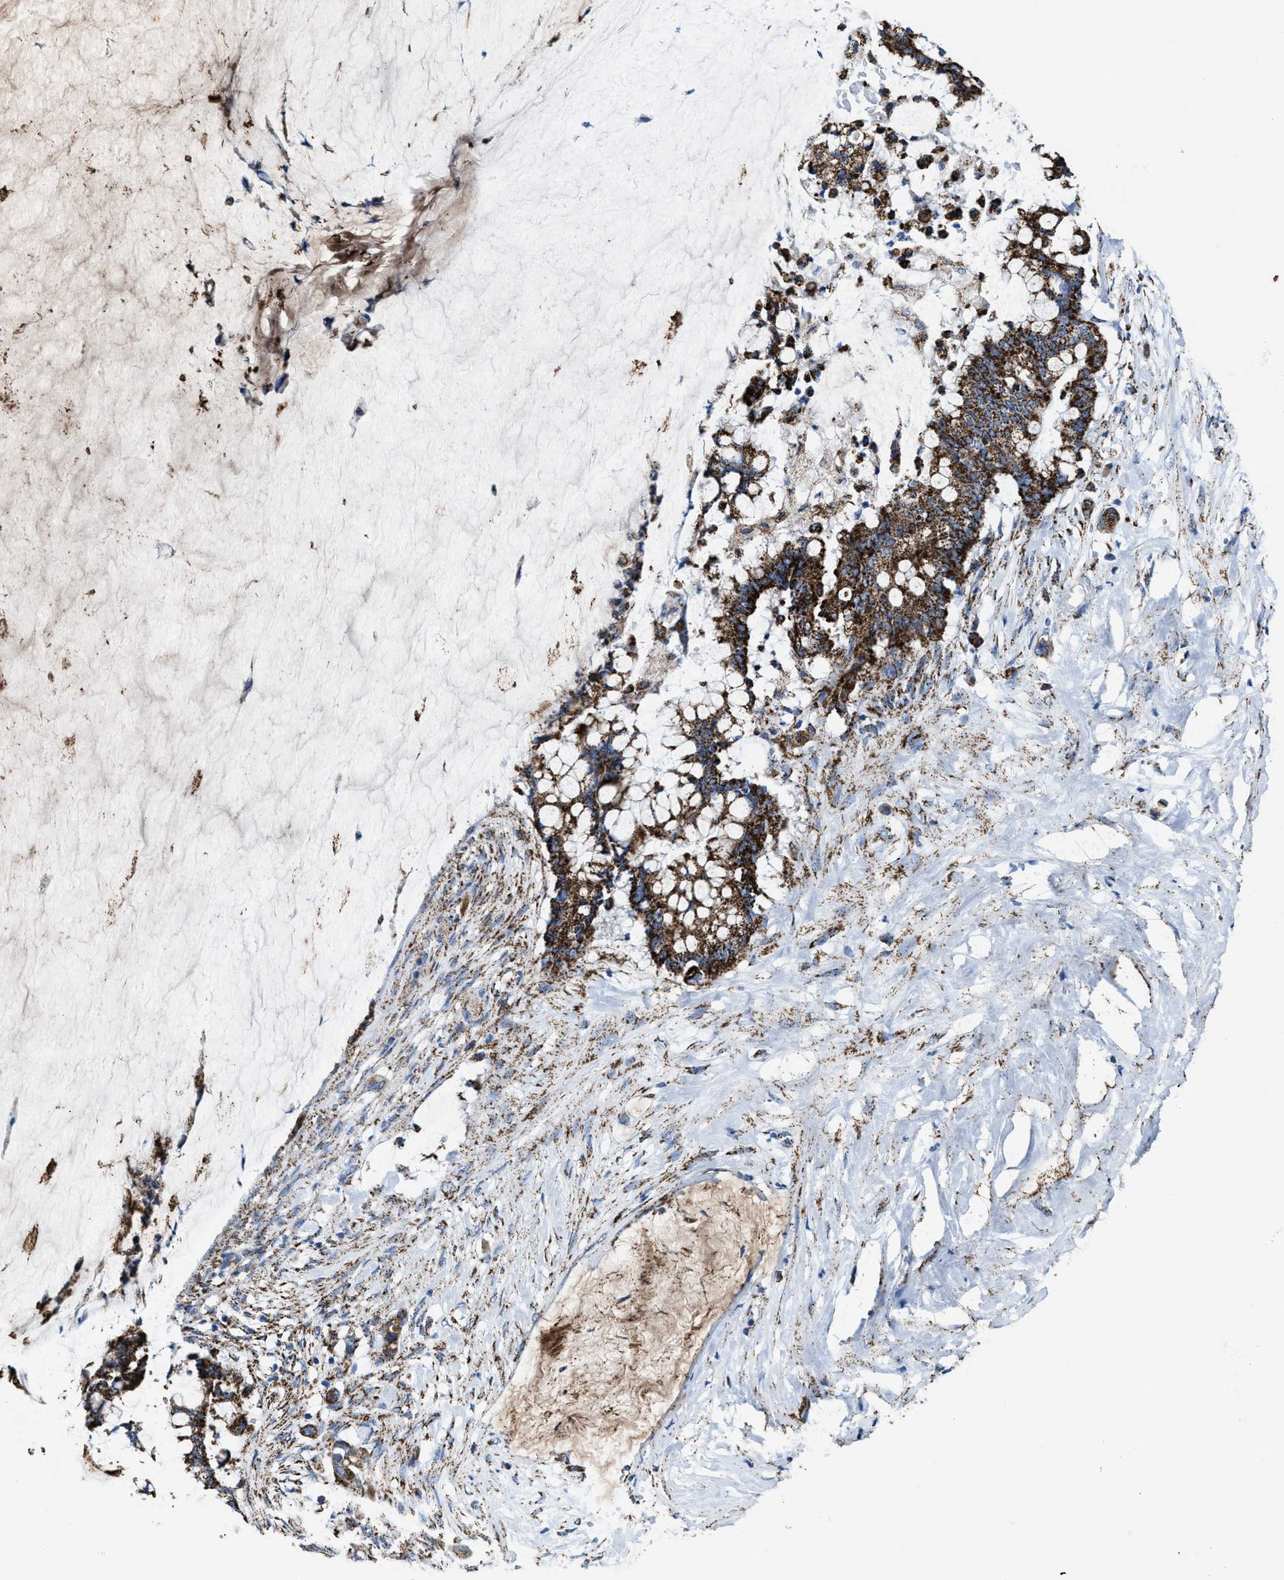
{"staining": {"intensity": "strong", "quantity": ">75%", "location": "cytoplasmic/membranous"}, "tissue": "pancreatic cancer", "cell_type": "Tumor cells", "image_type": "cancer", "snomed": [{"axis": "morphology", "description": "Adenocarcinoma, NOS"}, {"axis": "topography", "description": "Pancreas"}], "caption": "Immunohistochemical staining of pancreatic cancer shows high levels of strong cytoplasmic/membranous positivity in approximately >75% of tumor cells.", "gene": "ALDH1B1", "patient": {"sex": "male", "age": 41}}